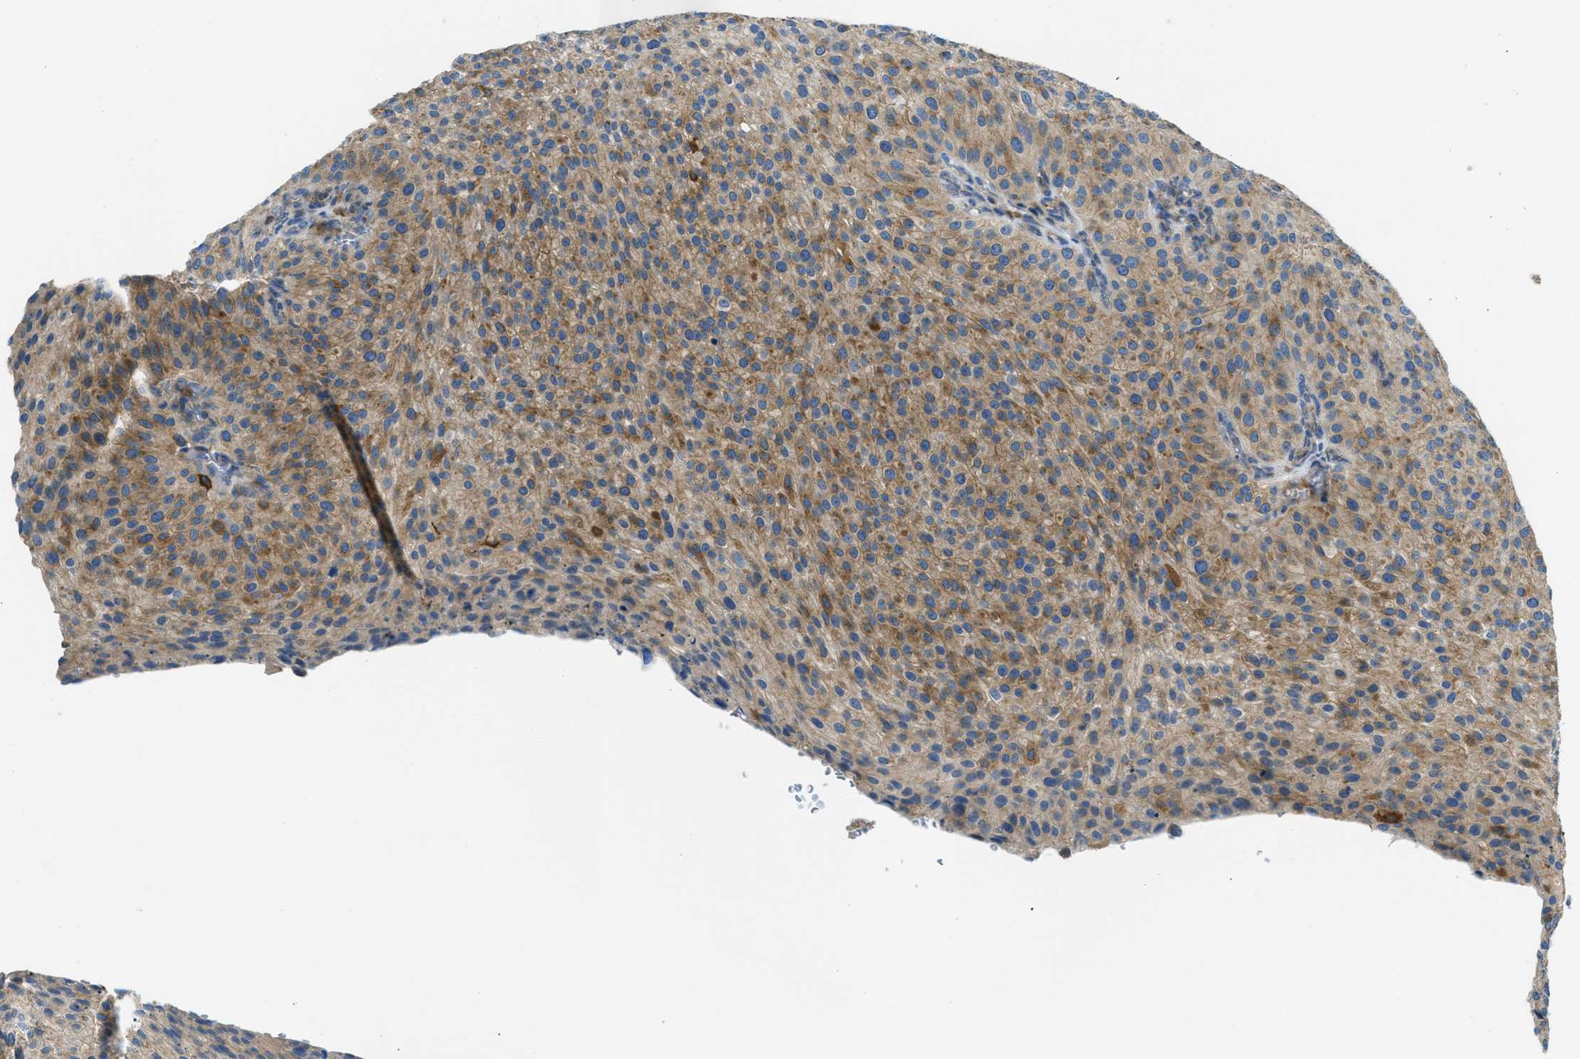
{"staining": {"intensity": "moderate", "quantity": ">75%", "location": "cytoplasmic/membranous"}, "tissue": "urothelial cancer", "cell_type": "Tumor cells", "image_type": "cancer", "snomed": [{"axis": "morphology", "description": "Urothelial carcinoma, Low grade"}, {"axis": "topography", "description": "Smooth muscle"}, {"axis": "topography", "description": "Urinary bladder"}], "caption": "Low-grade urothelial carcinoma stained for a protein (brown) demonstrates moderate cytoplasmic/membranous positive positivity in about >75% of tumor cells.", "gene": "RFFL", "patient": {"sex": "male", "age": 60}}